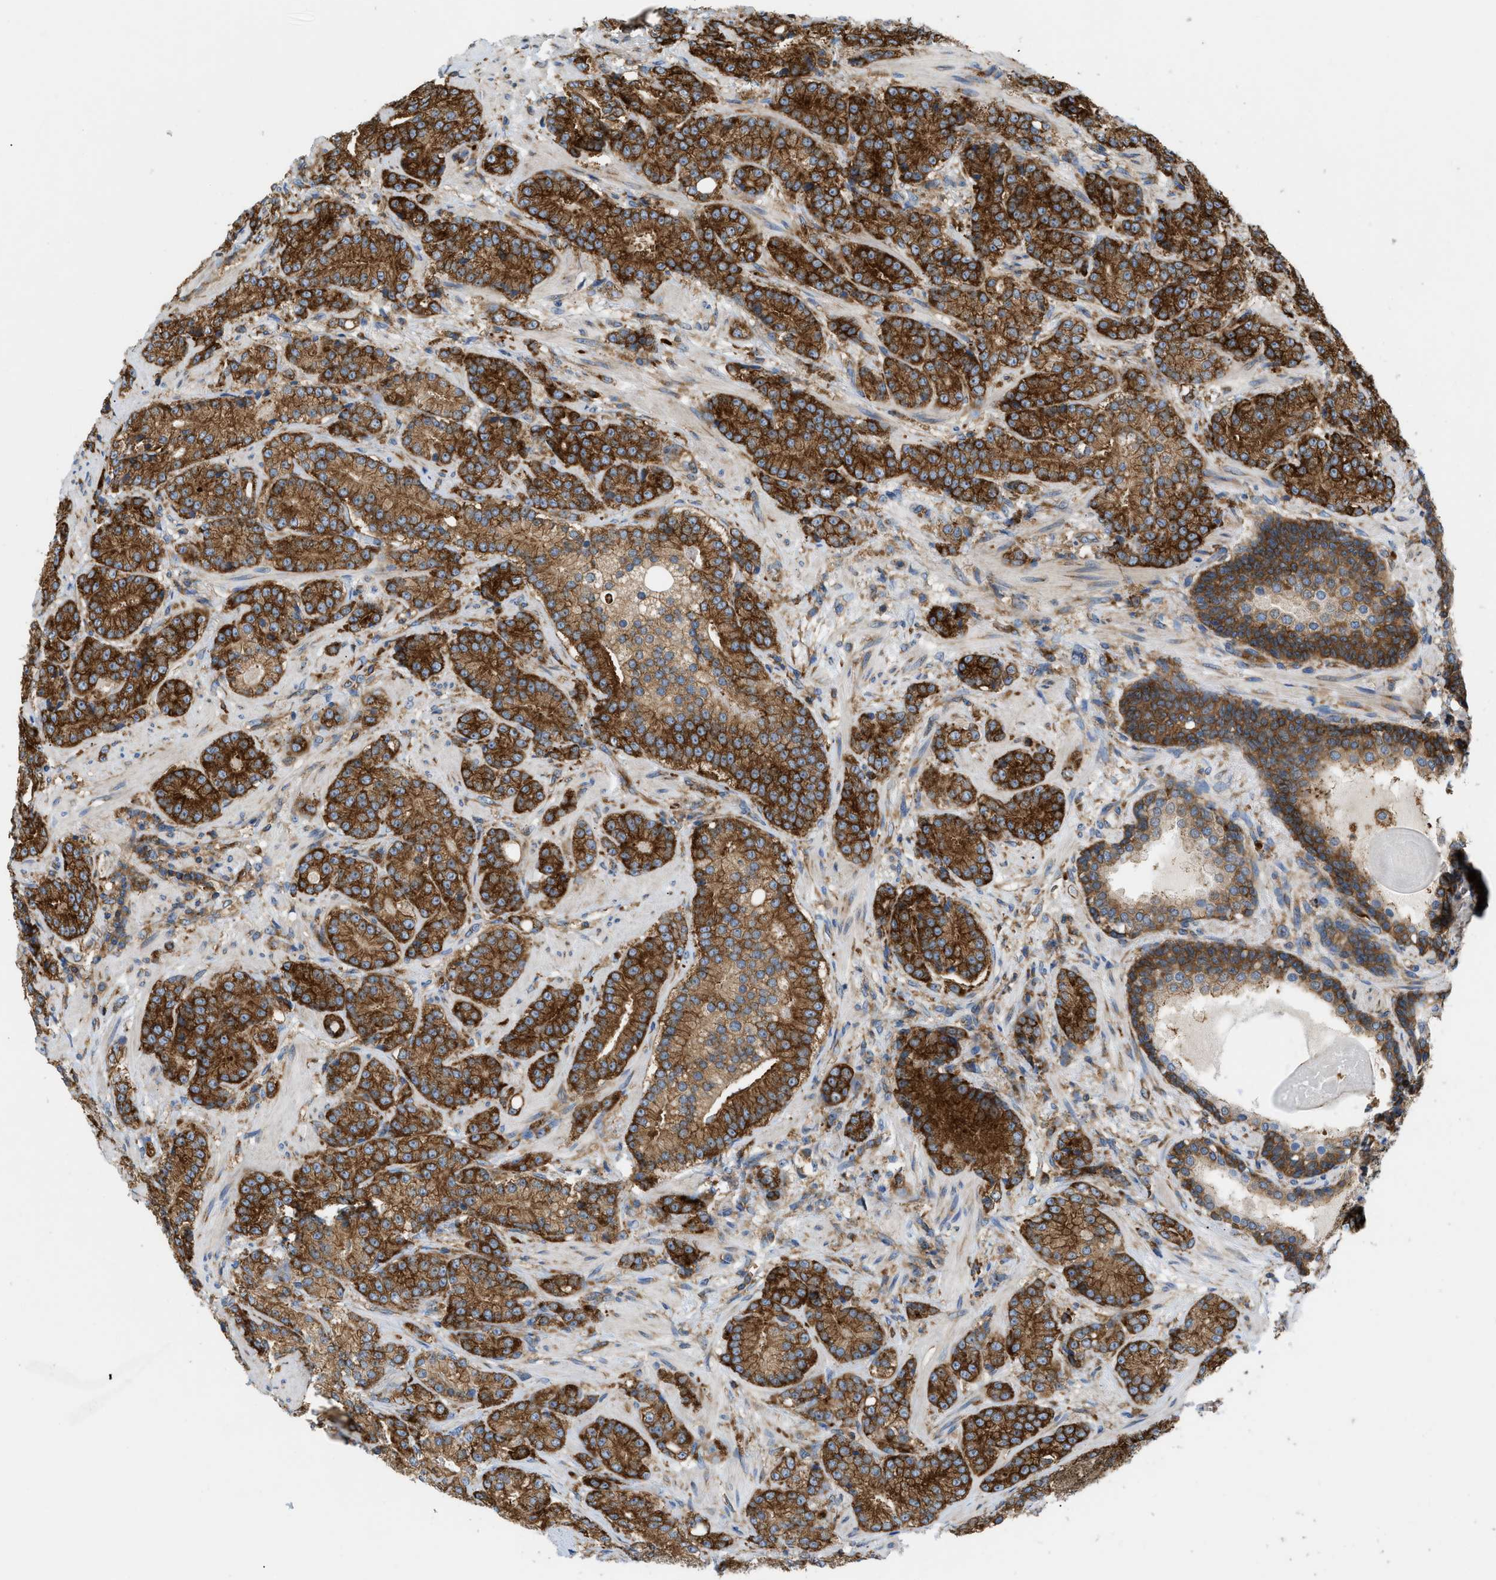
{"staining": {"intensity": "strong", "quantity": ">75%", "location": "cytoplasmic/membranous"}, "tissue": "prostate cancer", "cell_type": "Tumor cells", "image_type": "cancer", "snomed": [{"axis": "morphology", "description": "Adenocarcinoma, High grade"}, {"axis": "topography", "description": "Prostate"}], "caption": "Tumor cells reveal high levels of strong cytoplasmic/membranous staining in approximately >75% of cells in prostate high-grade adenocarcinoma. (Brightfield microscopy of DAB IHC at high magnification).", "gene": "GPAT4", "patient": {"sex": "male", "age": 61}}